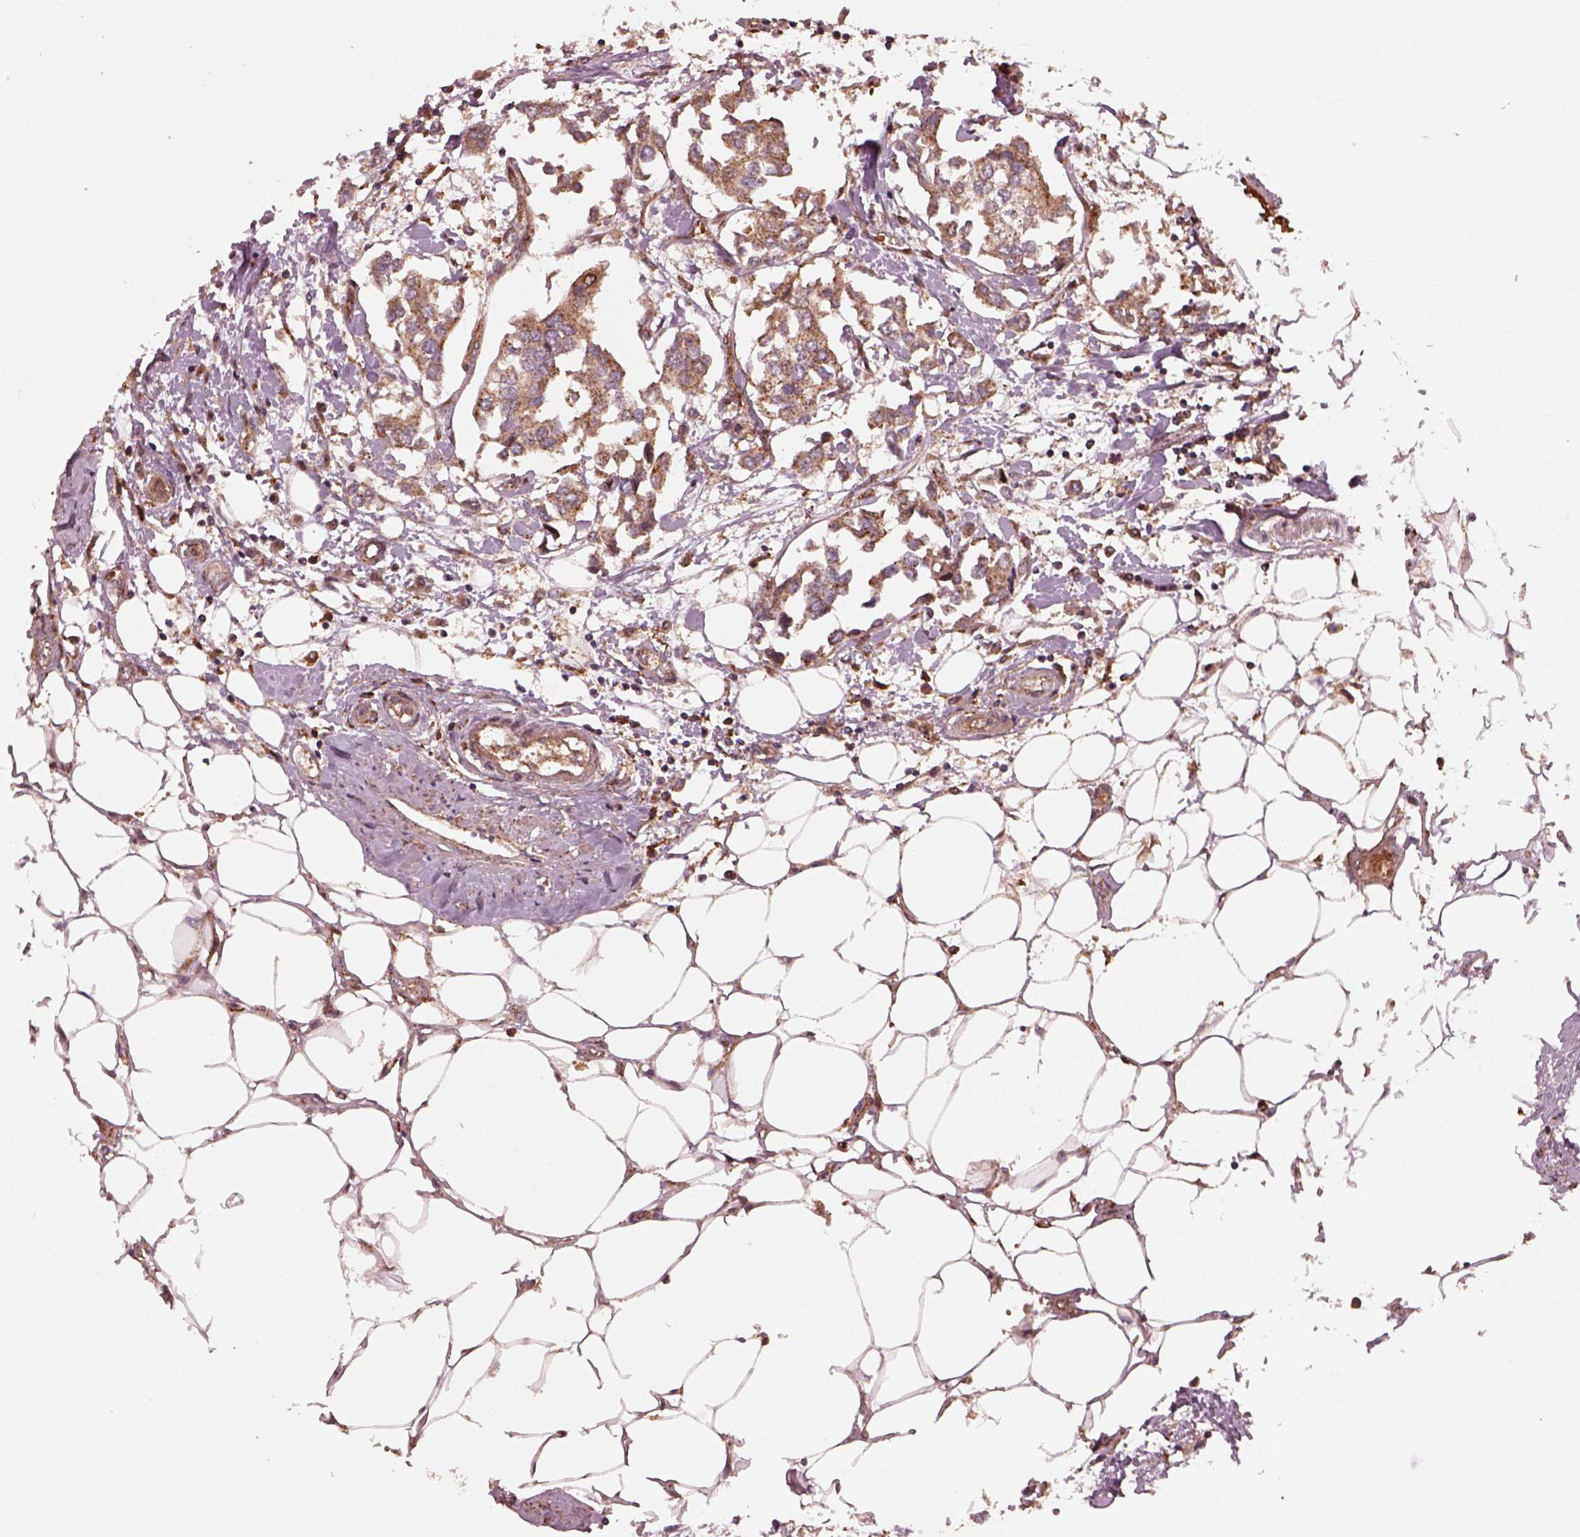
{"staining": {"intensity": "moderate", "quantity": "25%-75%", "location": "cytoplasmic/membranous"}, "tissue": "breast cancer", "cell_type": "Tumor cells", "image_type": "cancer", "snomed": [{"axis": "morphology", "description": "Duct carcinoma"}, {"axis": "topography", "description": "Breast"}], "caption": "Breast cancer stained for a protein exhibits moderate cytoplasmic/membranous positivity in tumor cells. (IHC, brightfield microscopy, high magnification).", "gene": "WASHC2A", "patient": {"sex": "female", "age": 83}}